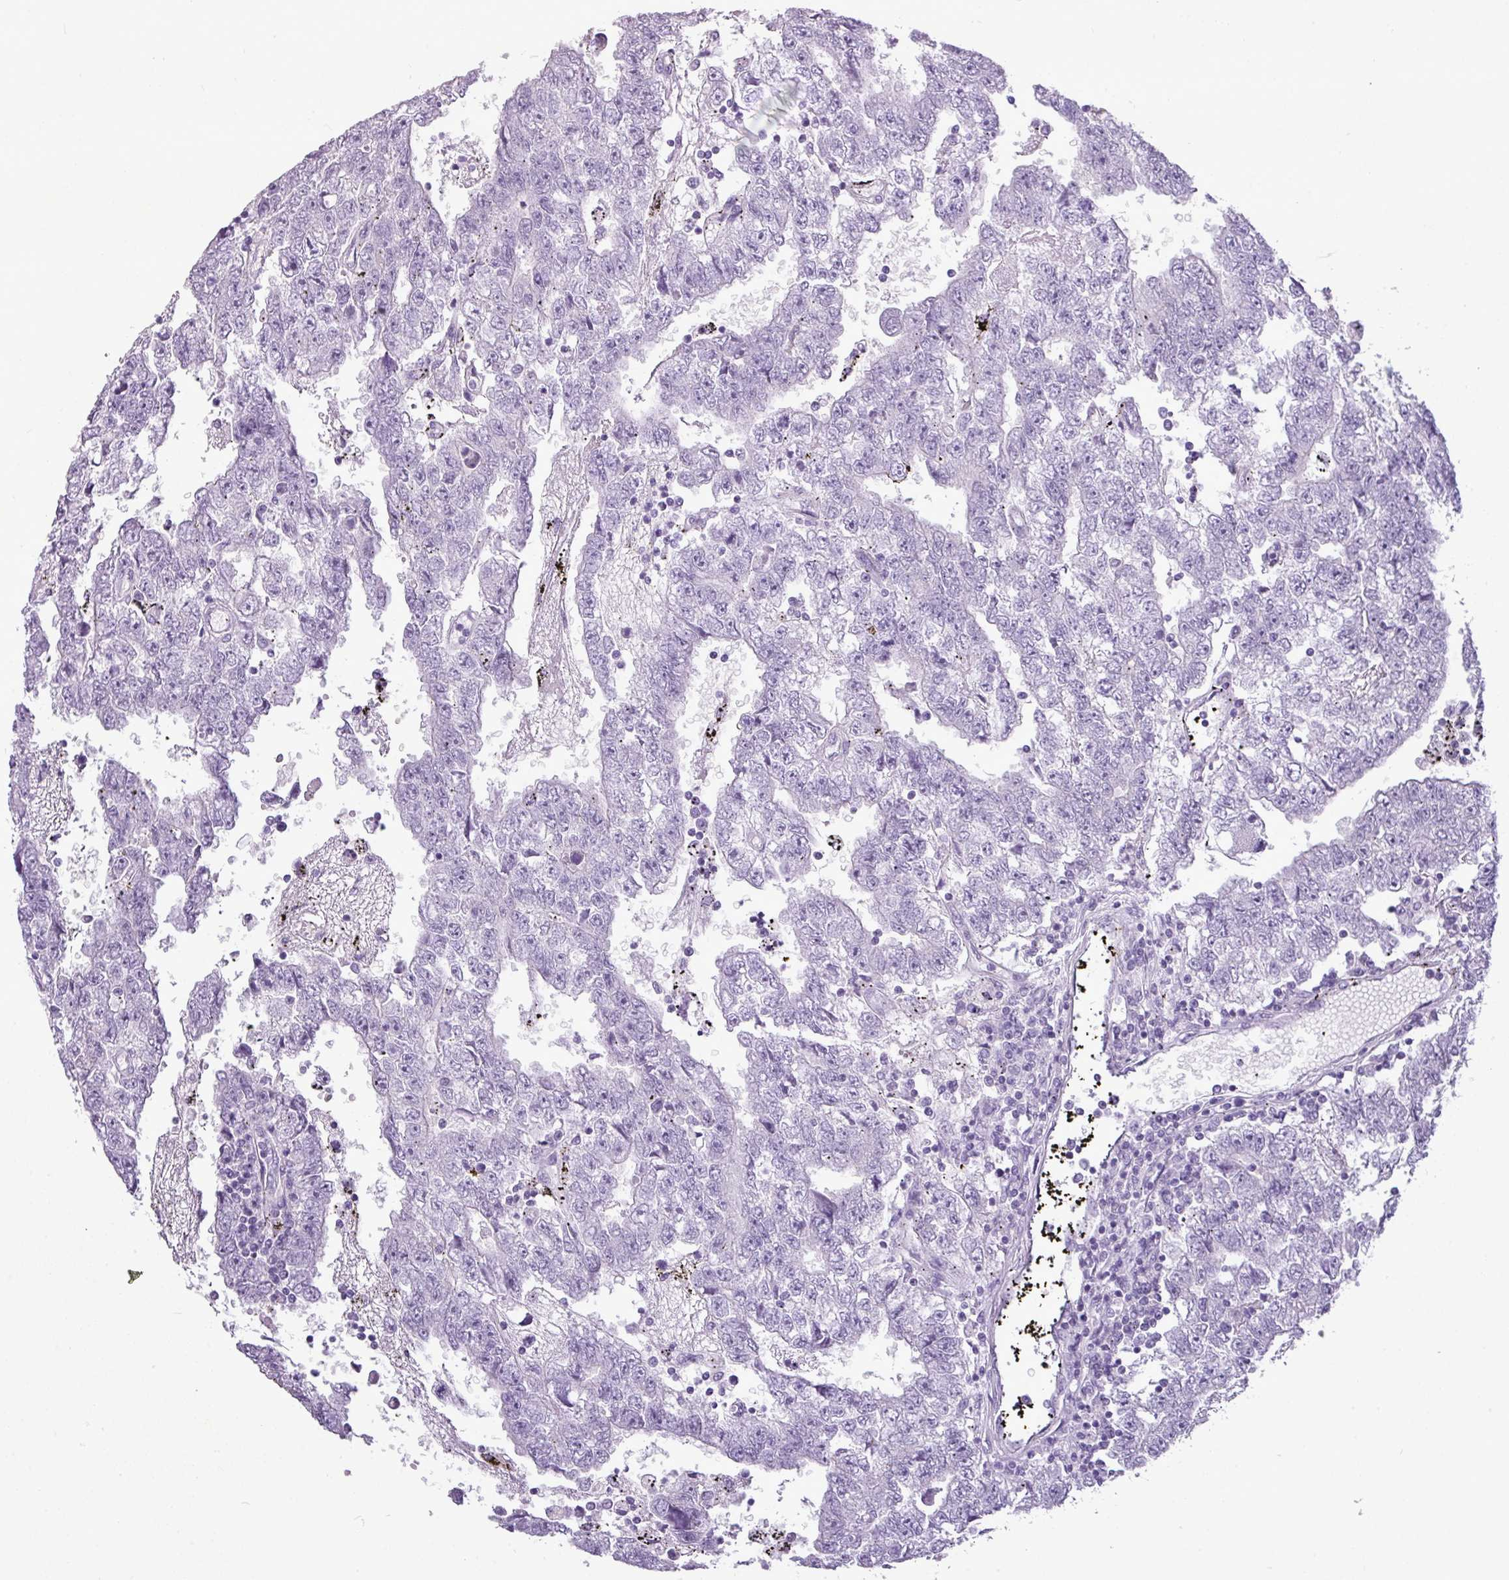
{"staining": {"intensity": "negative", "quantity": "none", "location": "none"}, "tissue": "testis cancer", "cell_type": "Tumor cells", "image_type": "cancer", "snomed": [{"axis": "morphology", "description": "Carcinoma, Embryonal, NOS"}, {"axis": "topography", "description": "Testis"}], "caption": "Testis cancer (embryonal carcinoma) was stained to show a protein in brown. There is no significant expression in tumor cells. The staining is performed using DAB brown chromogen with nuclei counter-stained in using hematoxylin.", "gene": "TMEM91", "patient": {"sex": "male", "age": 25}}